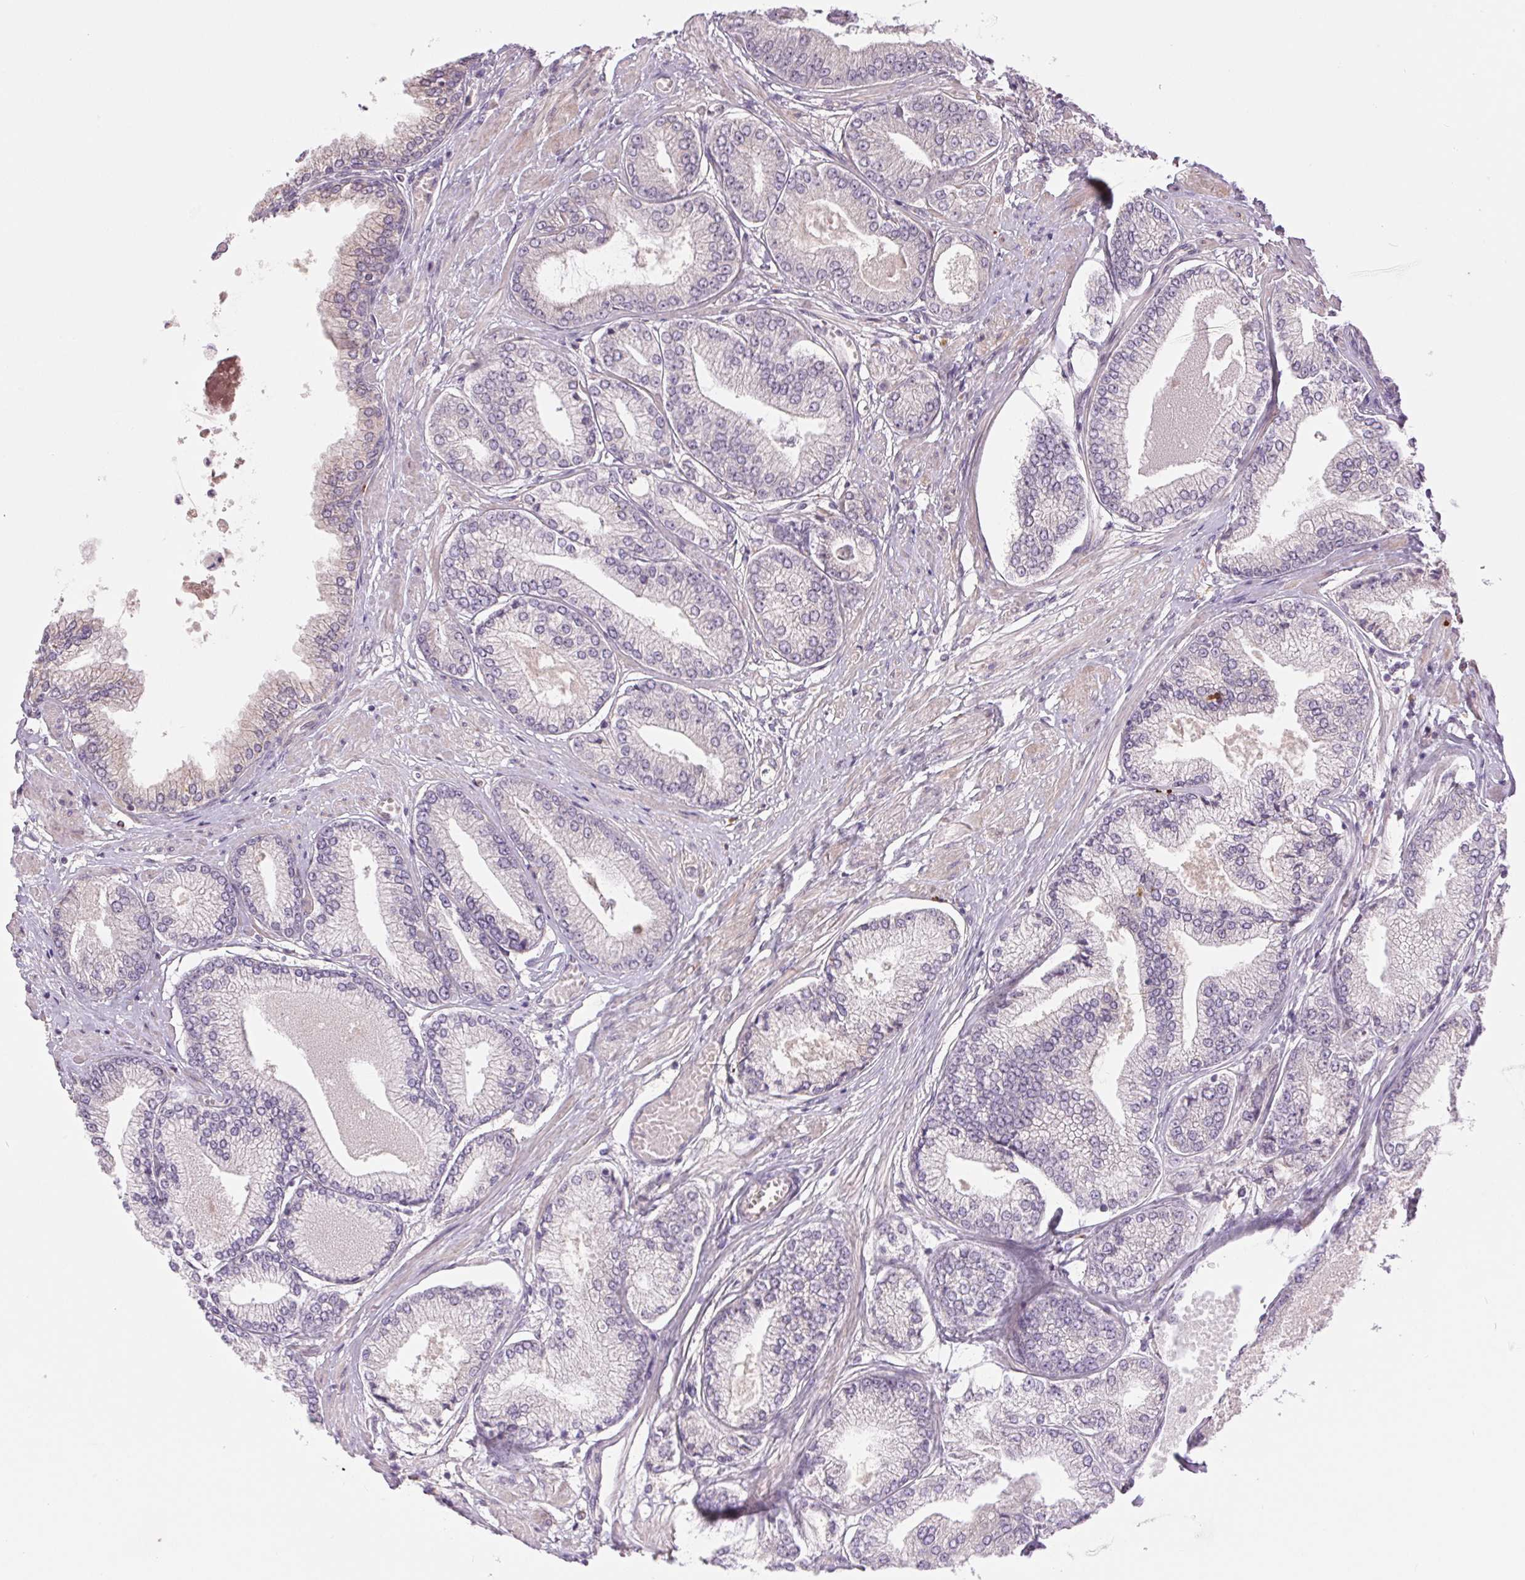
{"staining": {"intensity": "negative", "quantity": "none", "location": "none"}, "tissue": "prostate cancer", "cell_type": "Tumor cells", "image_type": "cancer", "snomed": [{"axis": "morphology", "description": "Adenocarcinoma, Low grade"}, {"axis": "topography", "description": "Prostate"}], "caption": "Protein analysis of prostate adenocarcinoma (low-grade) reveals no significant staining in tumor cells.", "gene": "METTL17", "patient": {"sex": "male", "age": 55}}